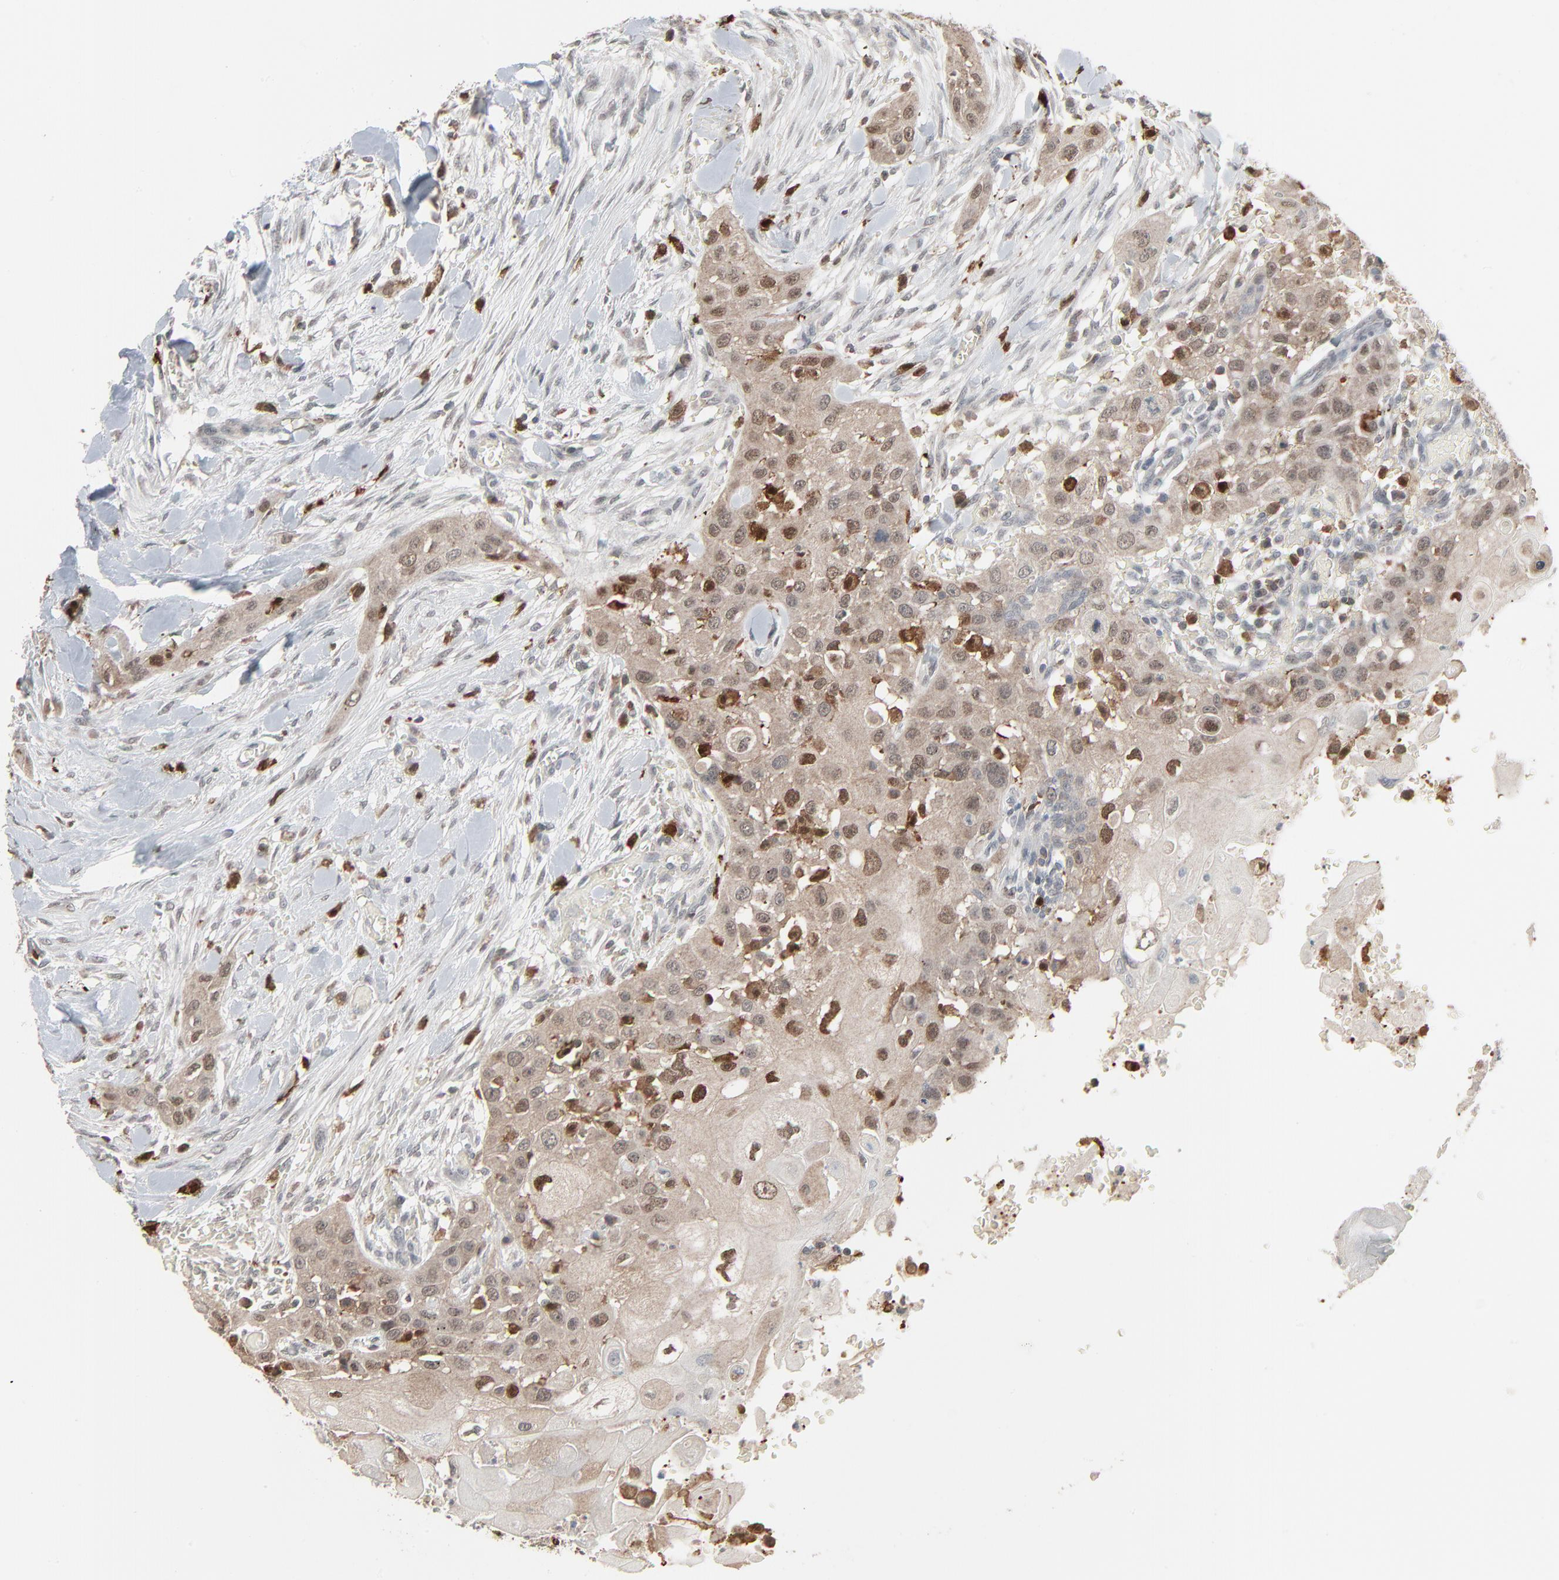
{"staining": {"intensity": "moderate", "quantity": ">75%", "location": "cytoplasmic/membranous,nuclear"}, "tissue": "head and neck cancer", "cell_type": "Tumor cells", "image_type": "cancer", "snomed": [{"axis": "morphology", "description": "Neoplasm, malignant, NOS"}, {"axis": "topography", "description": "Salivary gland"}, {"axis": "topography", "description": "Head-Neck"}], "caption": "Protein expression analysis of neoplasm (malignant) (head and neck) displays moderate cytoplasmic/membranous and nuclear staining in approximately >75% of tumor cells.", "gene": "DOCK8", "patient": {"sex": "male", "age": 43}}